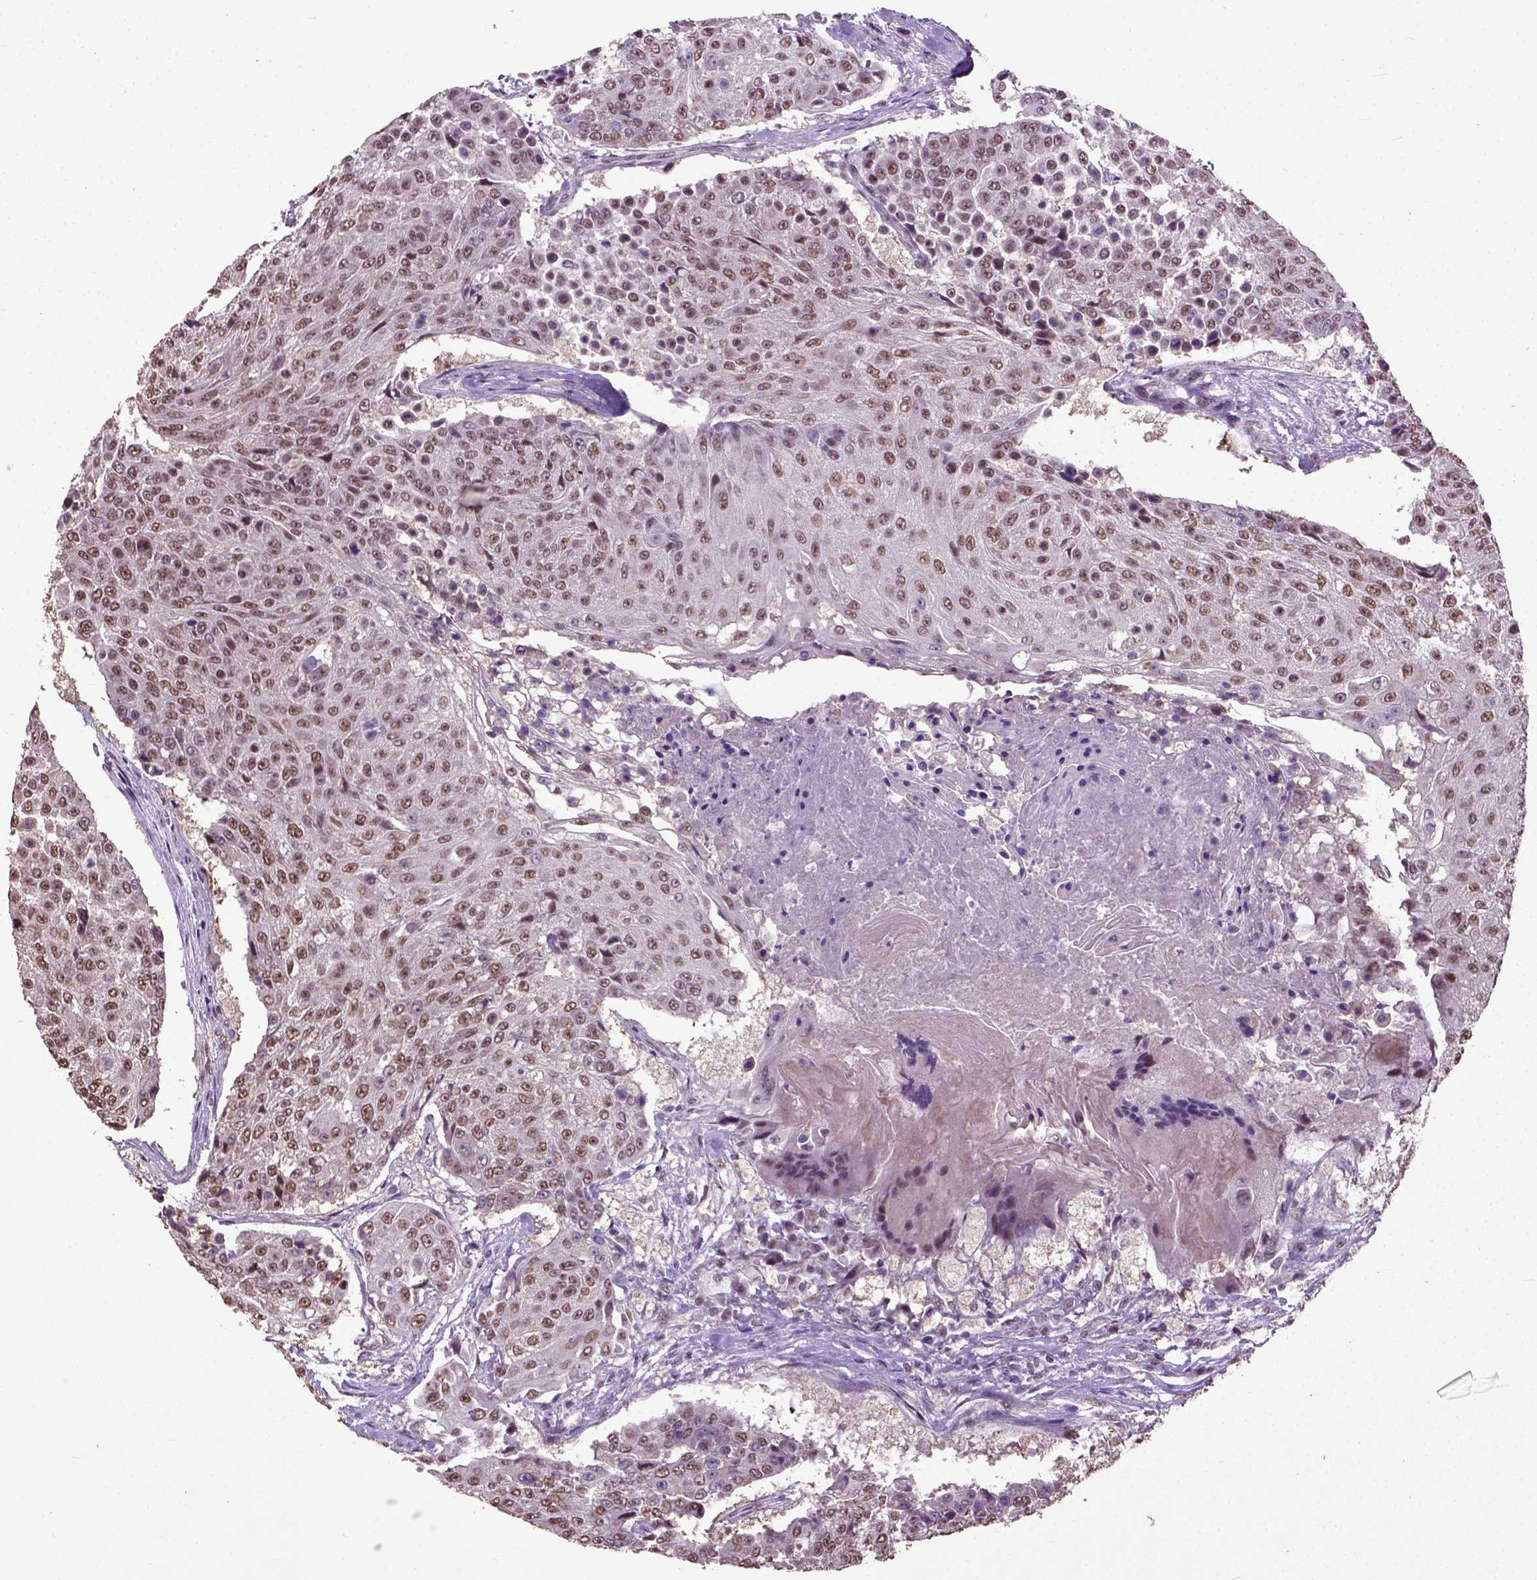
{"staining": {"intensity": "moderate", "quantity": ">75%", "location": "nuclear"}, "tissue": "urothelial cancer", "cell_type": "Tumor cells", "image_type": "cancer", "snomed": [{"axis": "morphology", "description": "Urothelial carcinoma, High grade"}, {"axis": "topography", "description": "Urinary bladder"}], "caption": "High-power microscopy captured an IHC image of urothelial cancer, revealing moderate nuclear staining in approximately >75% of tumor cells.", "gene": "UBA3", "patient": {"sex": "female", "age": 63}}